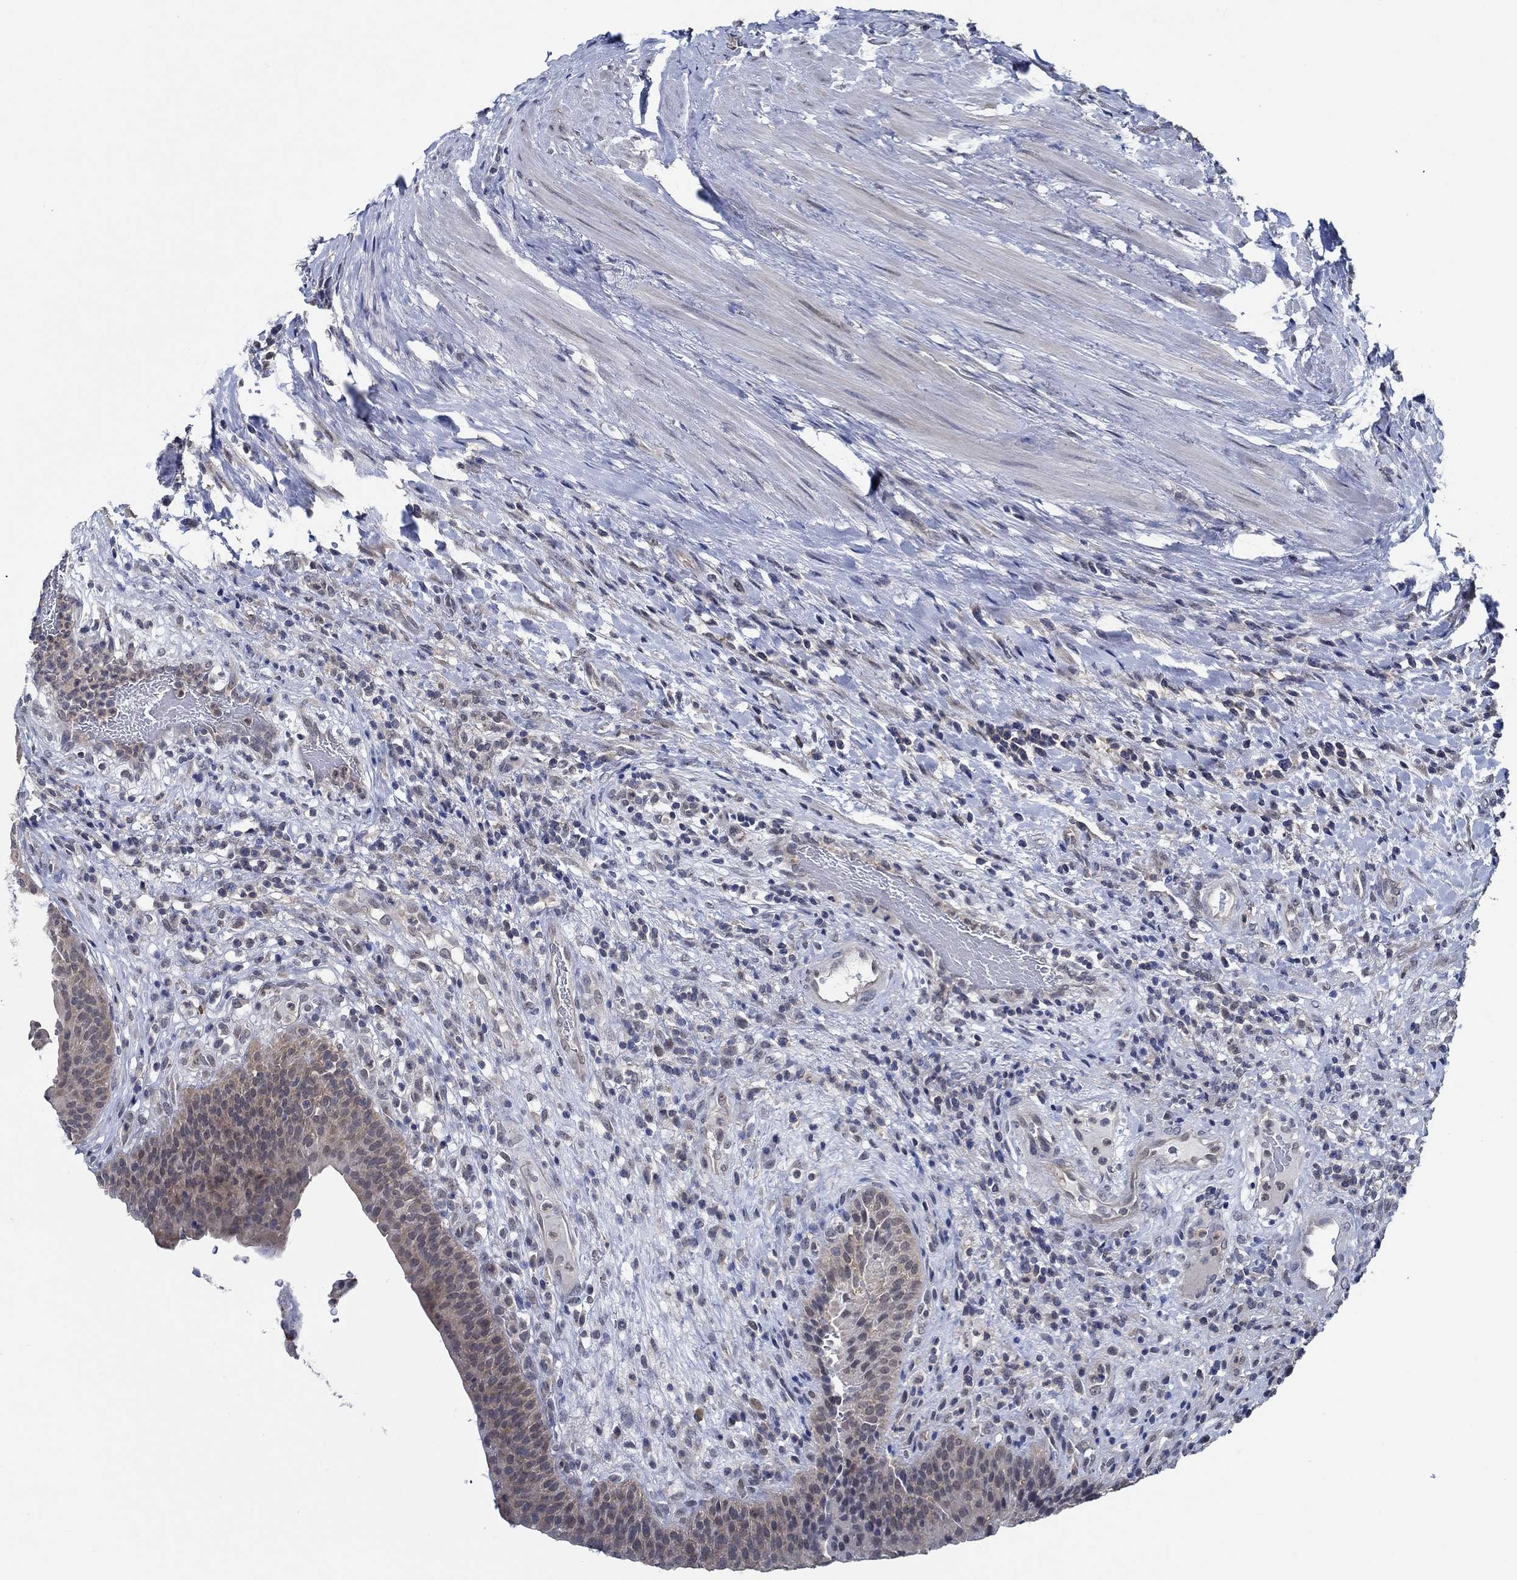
{"staining": {"intensity": "weak", "quantity": ">75%", "location": "cytoplasmic/membranous"}, "tissue": "urinary bladder", "cell_type": "Urothelial cells", "image_type": "normal", "snomed": [{"axis": "morphology", "description": "Normal tissue, NOS"}, {"axis": "topography", "description": "Urinary bladder"}], "caption": "An immunohistochemistry (IHC) image of unremarkable tissue is shown. Protein staining in brown labels weak cytoplasmic/membranous positivity in urinary bladder within urothelial cells.", "gene": "DACT1", "patient": {"sex": "male", "age": 66}}